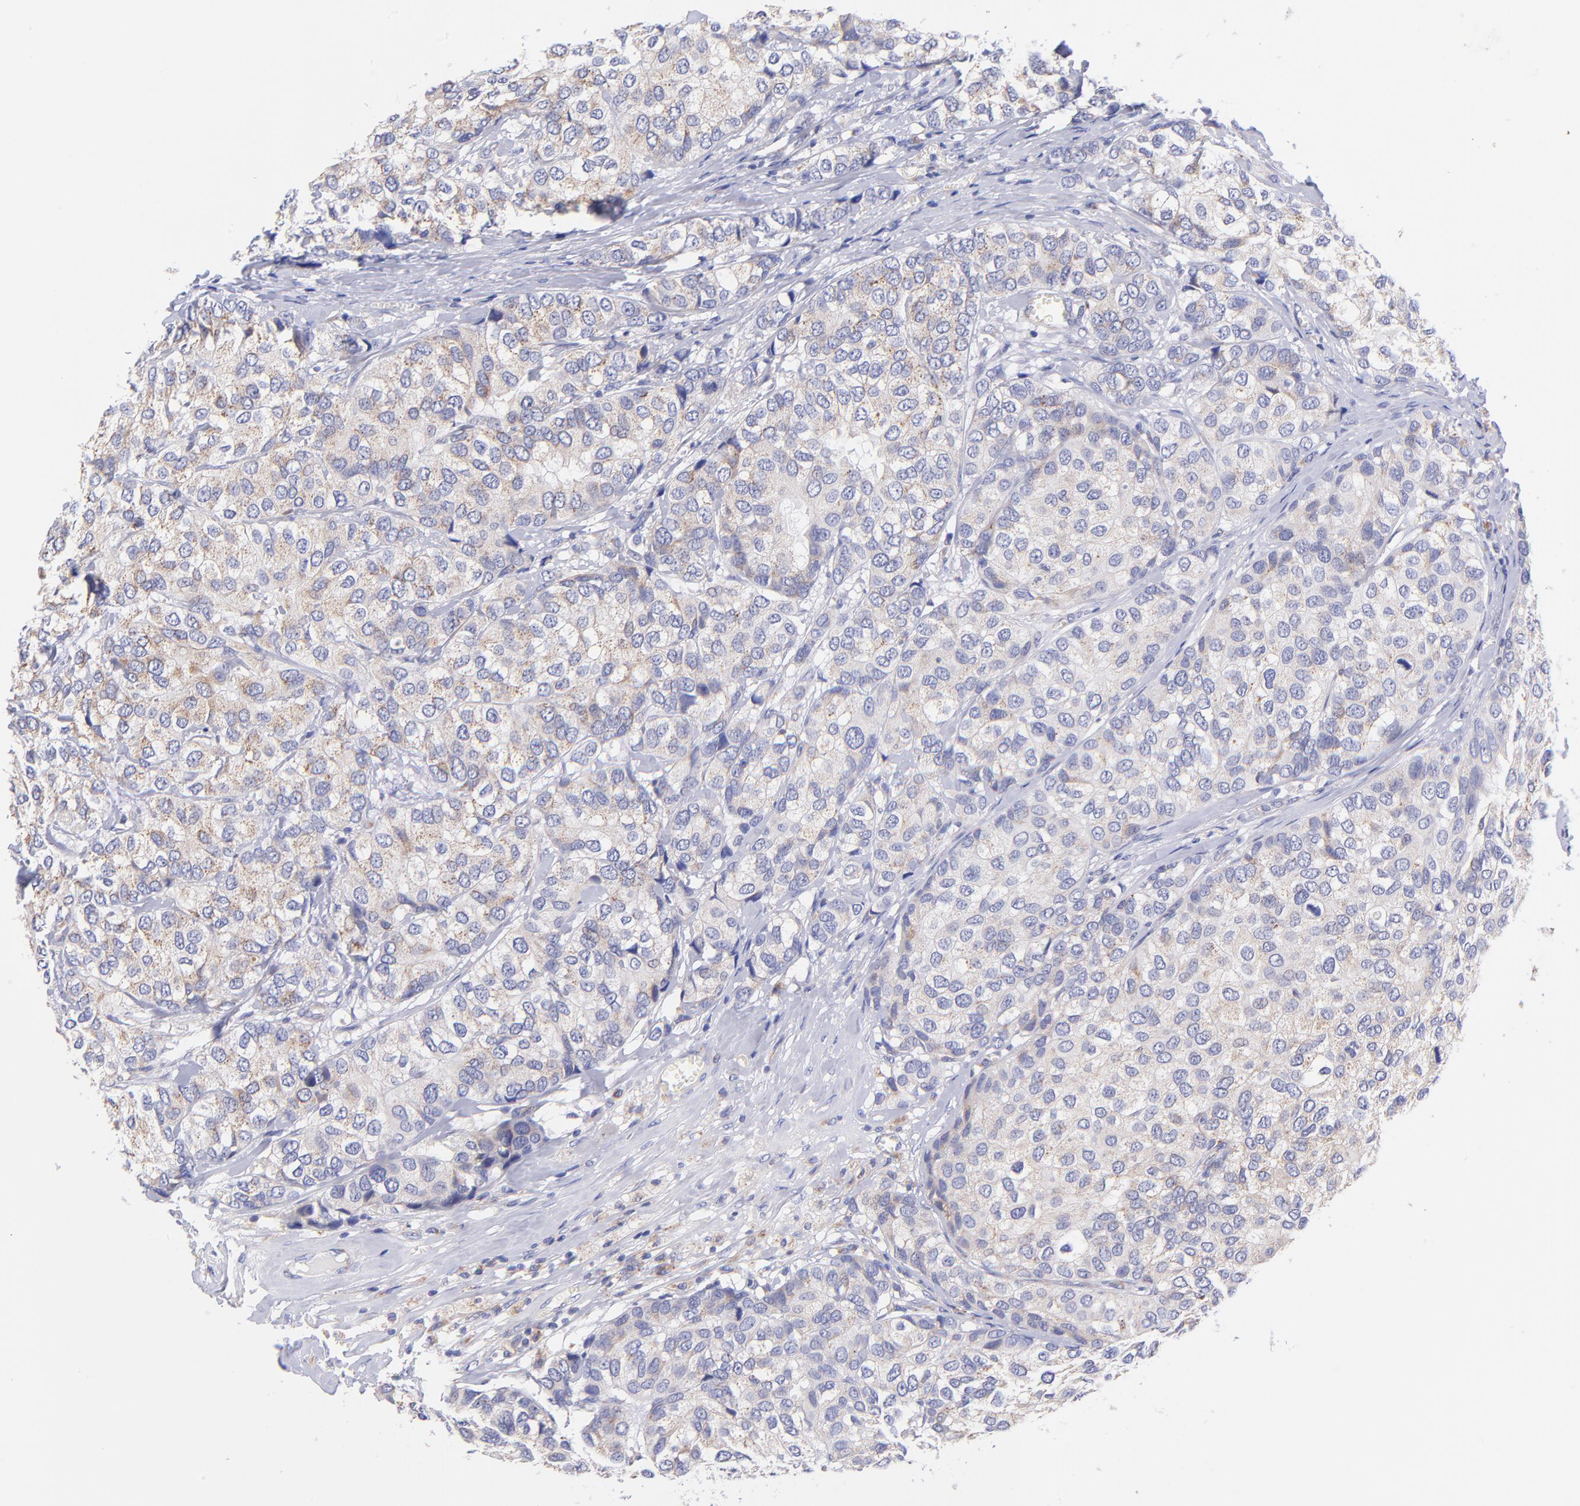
{"staining": {"intensity": "moderate", "quantity": ">75%", "location": "cytoplasmic/membranous"}, "tissue": "breast cancer", "cell_type": "Tumor cells", "image_type": "cancer", "snomed": [{"axis": "morphology", "description": "Duct carcinoma"}, {"axis": "topography", "description": "Breast"}], "caption": "High-power microscopy captured an immunohistochemistry (IHC) photomicrograph of breast infiltrating ductal carcinoma, revealing moderate cytoplasmic/membranous staining in about >75% of tumor cells. (DAB = brown stain, brightfield microscopy at high magnification).", "gene": "NDUFB7", "patient": {"sex": "female", "age": 68}}